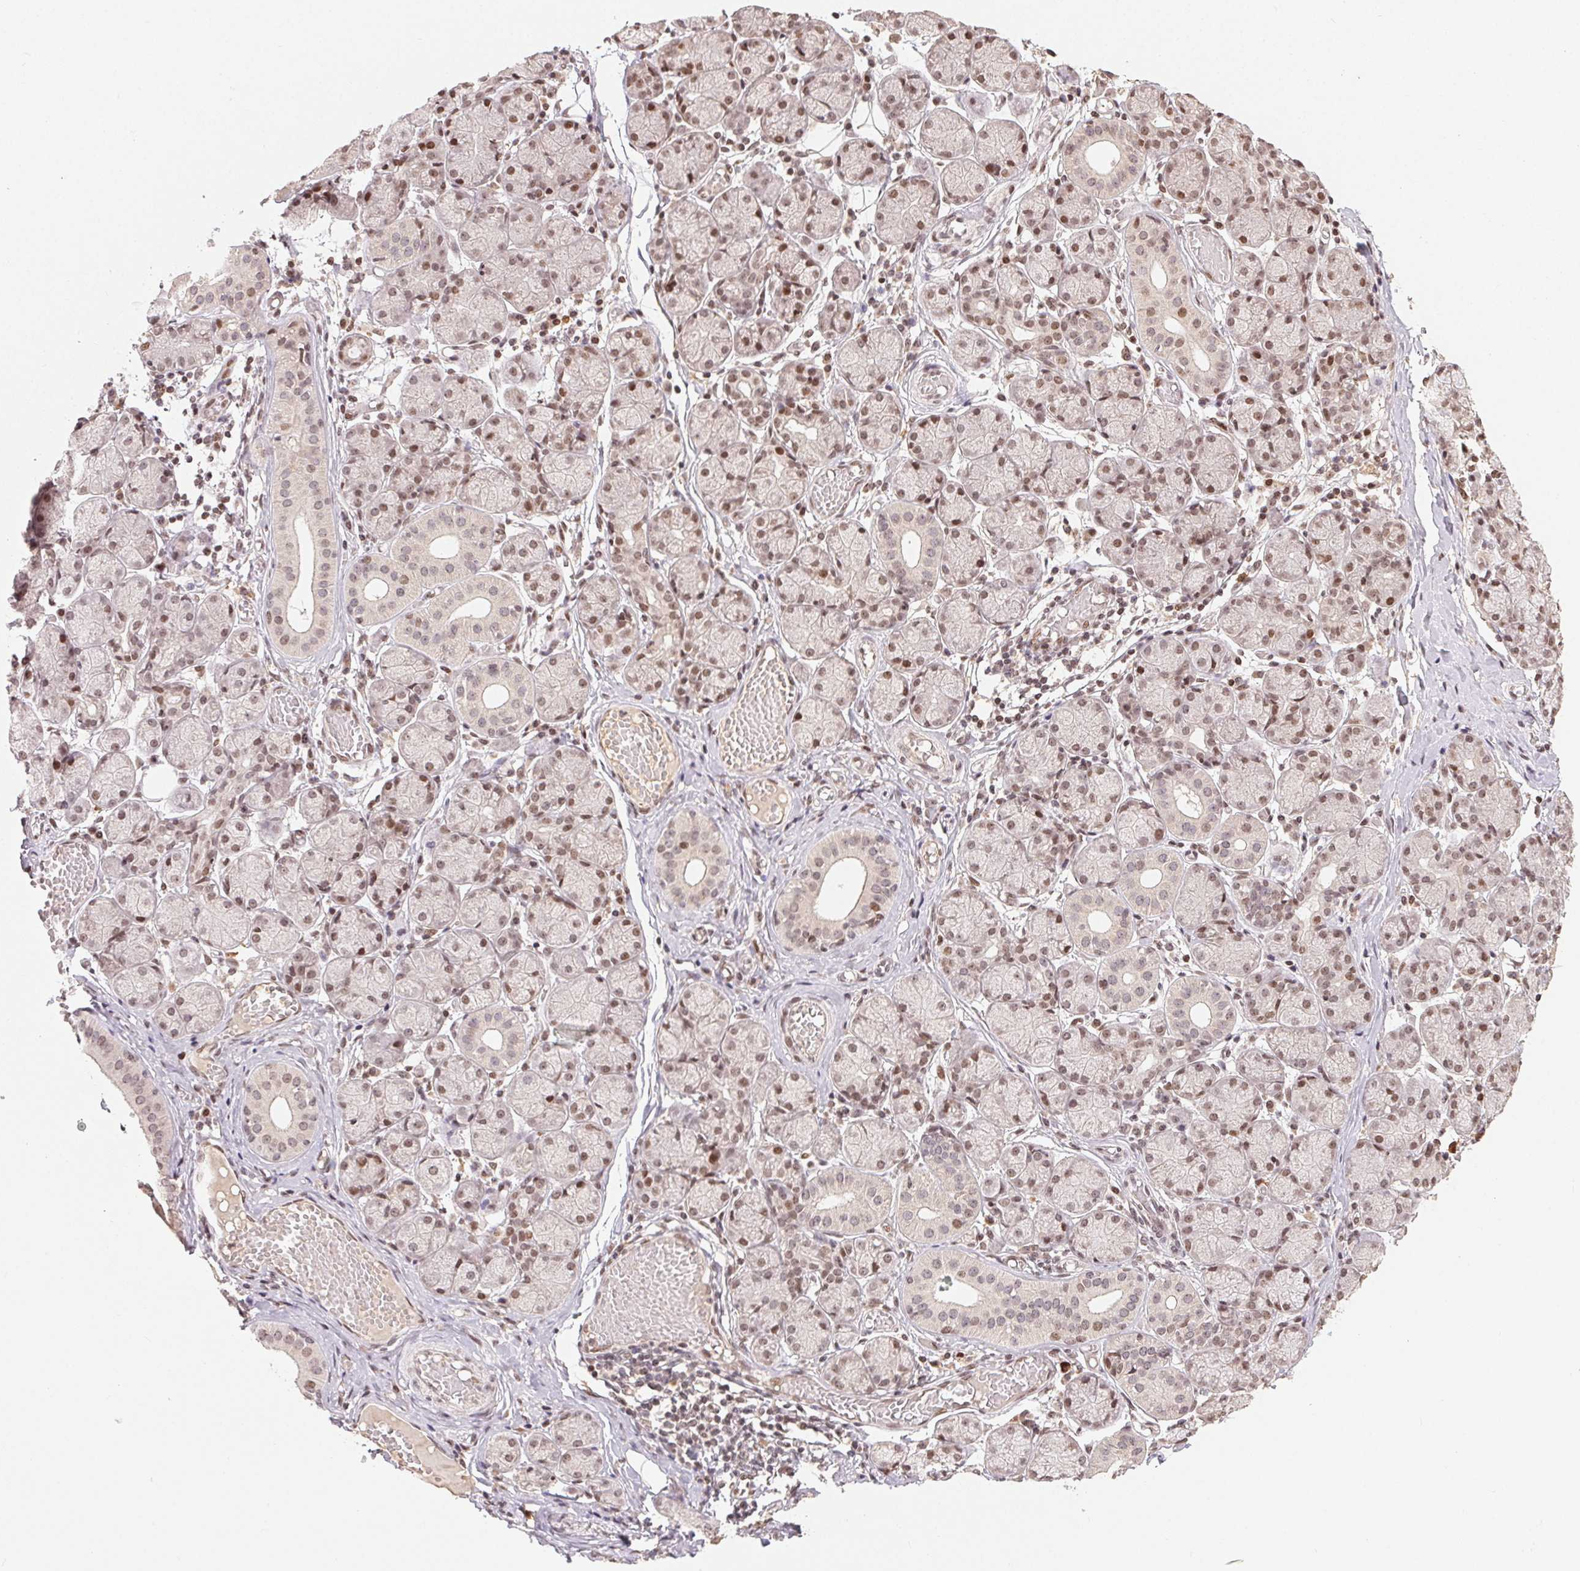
{"staining": {"intensity": "moderate", "quantity": "25%-75%", "location": "nuclear"}, "tissue": "salivary gland", "cell_type": "Glandular cells", "image_type": "normal", "snomed": [{"axis": "morphology", "description": "Normal tissue, NOS"}, {"axis": "topography", "description": "Salivary gland"}], "caption": "Salivary gland stained for a protein (brown) reveals moderate nuclear positive staining in approximately 25%-75% of glandular cells.", "gene": "MAPKAPK2", "patient": {"sex": "female", "age": 24}}